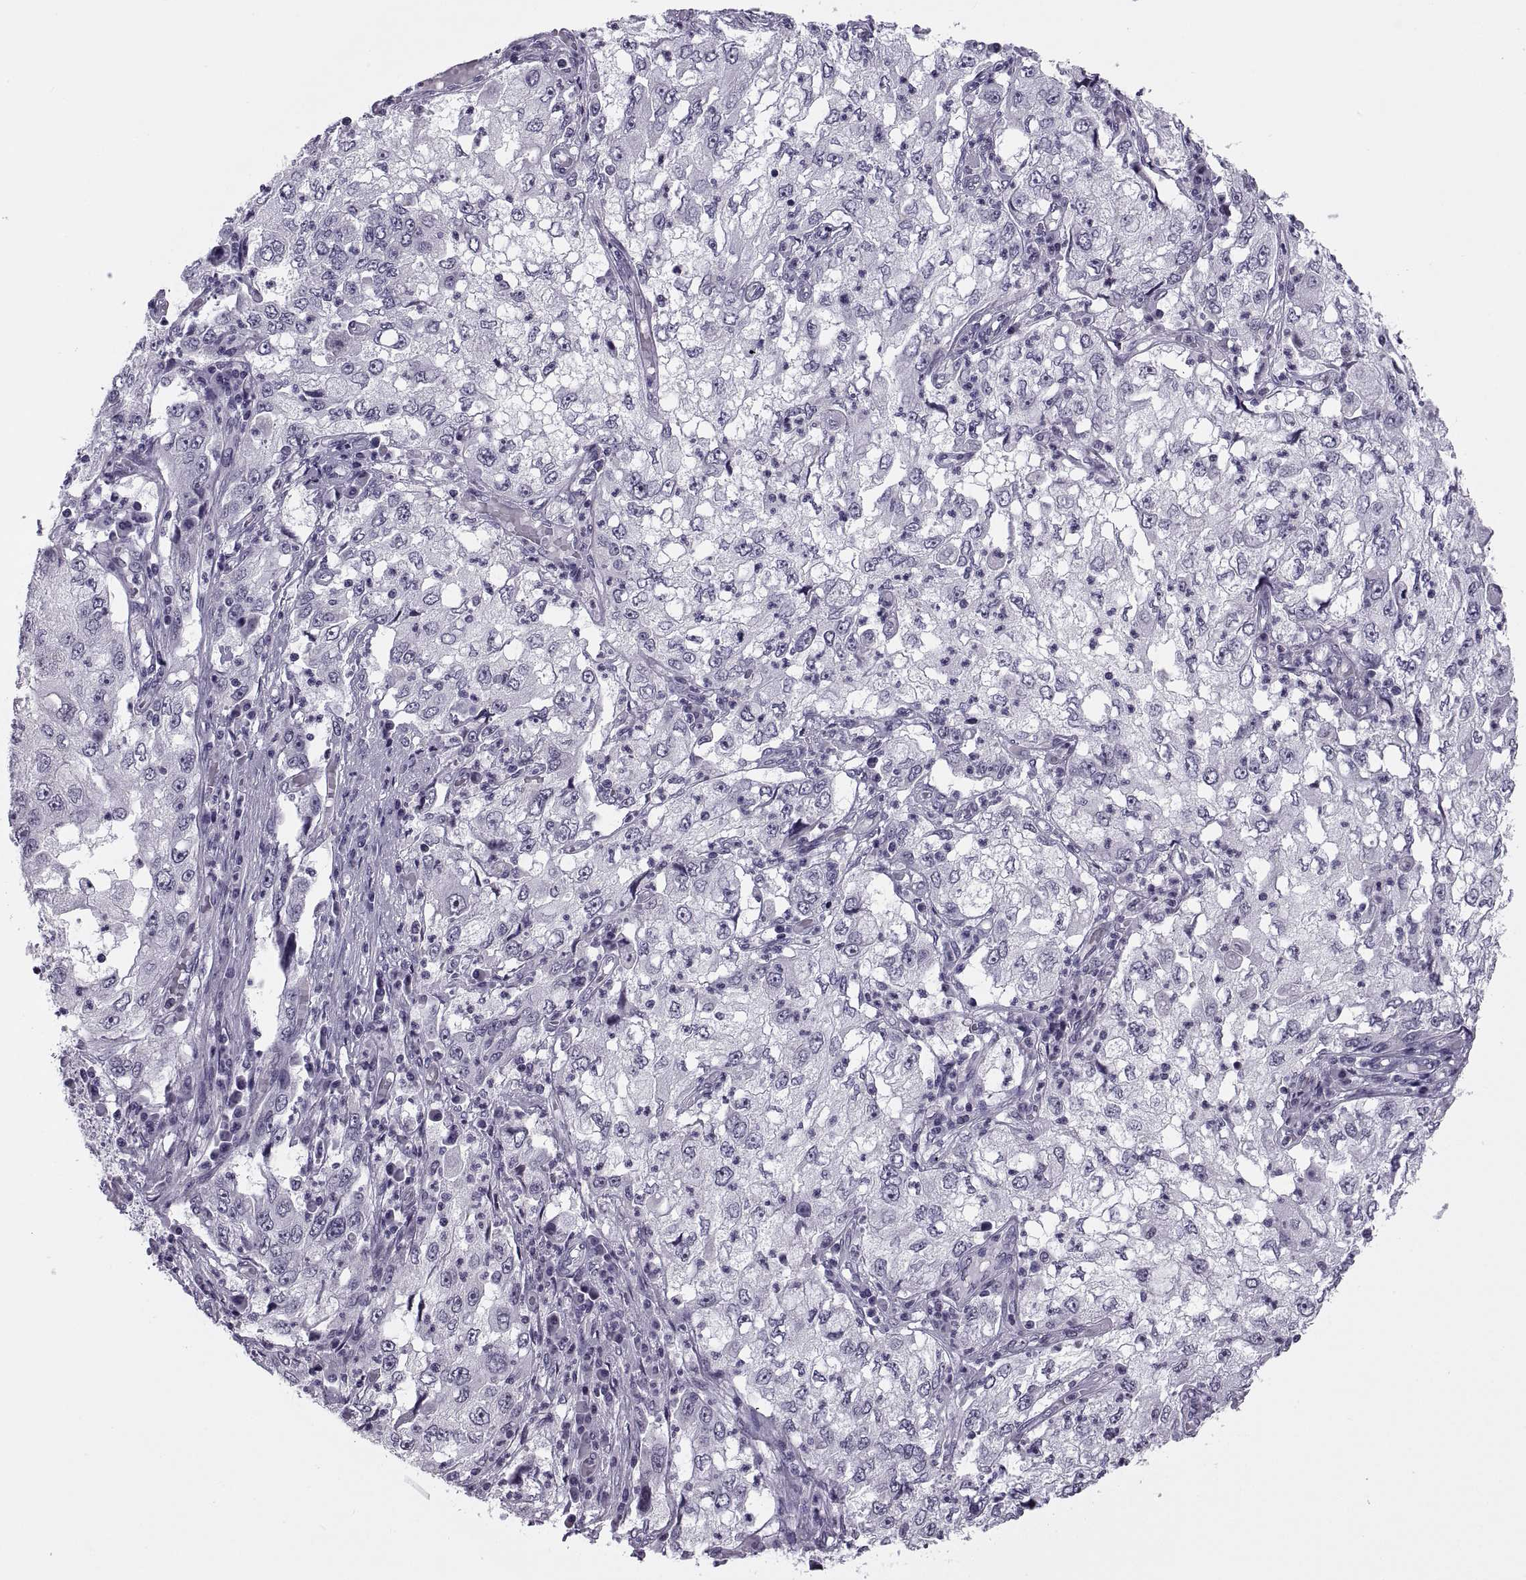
{"staining": {"intensity": "negative", "quantity": "none", "location": "none"}, "tissue": "cervical cancer", "cell_type": "Tumor cells", "image_type": "cancer", "snomed": [{"axis": "morphology", "description": "Squamous cell carcinoma, NOS"}, {"axis": "topography", "description": "Cervix"}], "caption": "This is an IHC micrograph of cervical squamous cell carcinoma. There is no staining in tumor cells.", "gene": "TBC1D3G", "patient": {"sex": "female", "age": 36}}